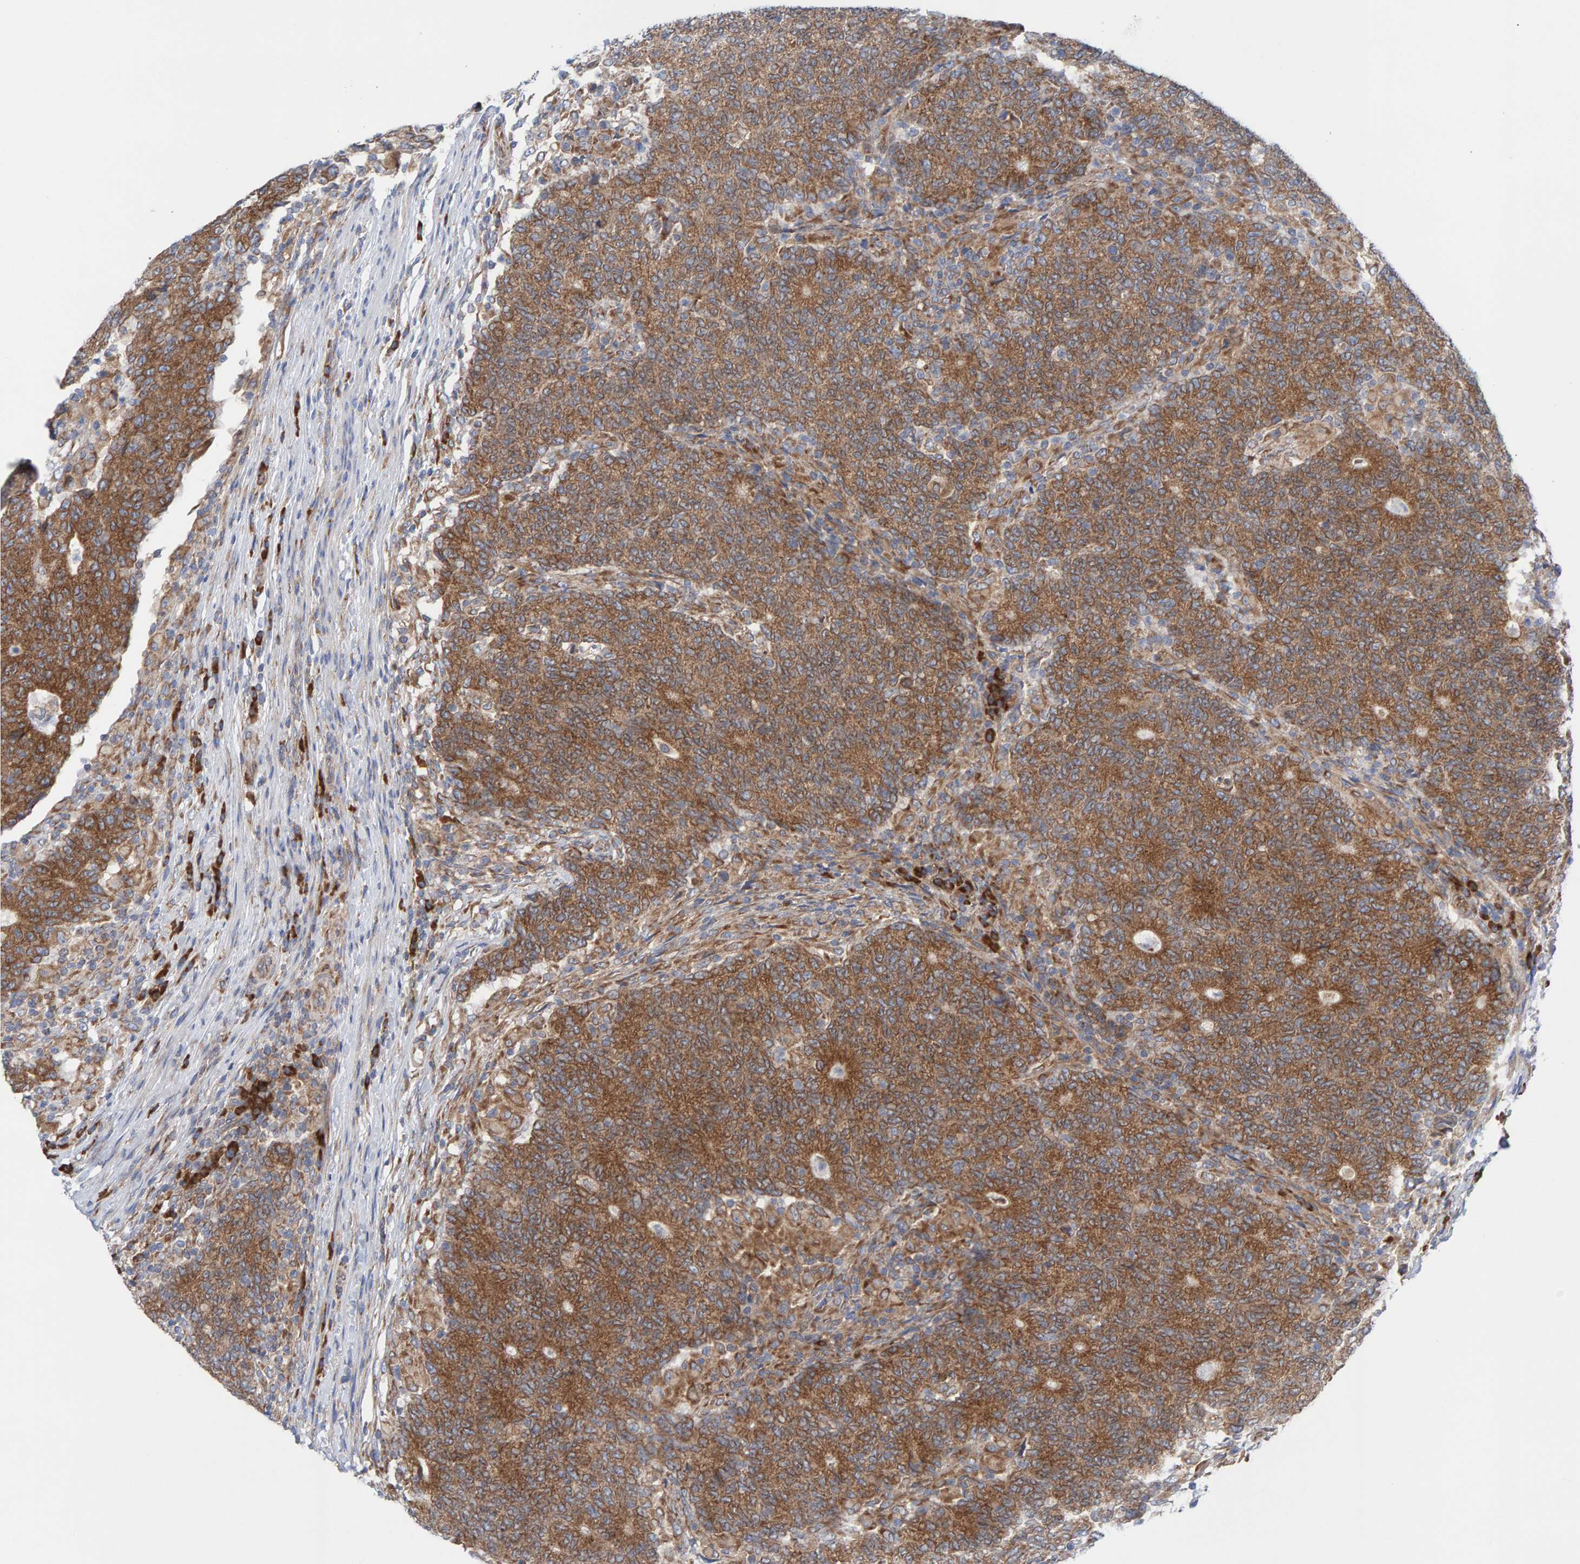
{"staining": {"intensity": "moderate", "quantity": ">75%", "location": "cytoplasmic/membranous"}, "tissue": "colorectal cancer", "cell_type": "Tumor cells", "image_type": "cancer", "snomed": [{"axis": "morphology", "description": "Normal tissue, NOS"}, {"axis": "morphology", "description": "Adenocarcinoma, NOS"}, {"axis": "topography", "description": "Colon"}], "caption": "This is an image of immunohistochemistry staining of colorectal cancer, which shows moderate positivity in the cytoplasmic/membranous of tumor cells.", "gene": "CDK5RAP3", "patient": {"sex": "female", "age": 75}}